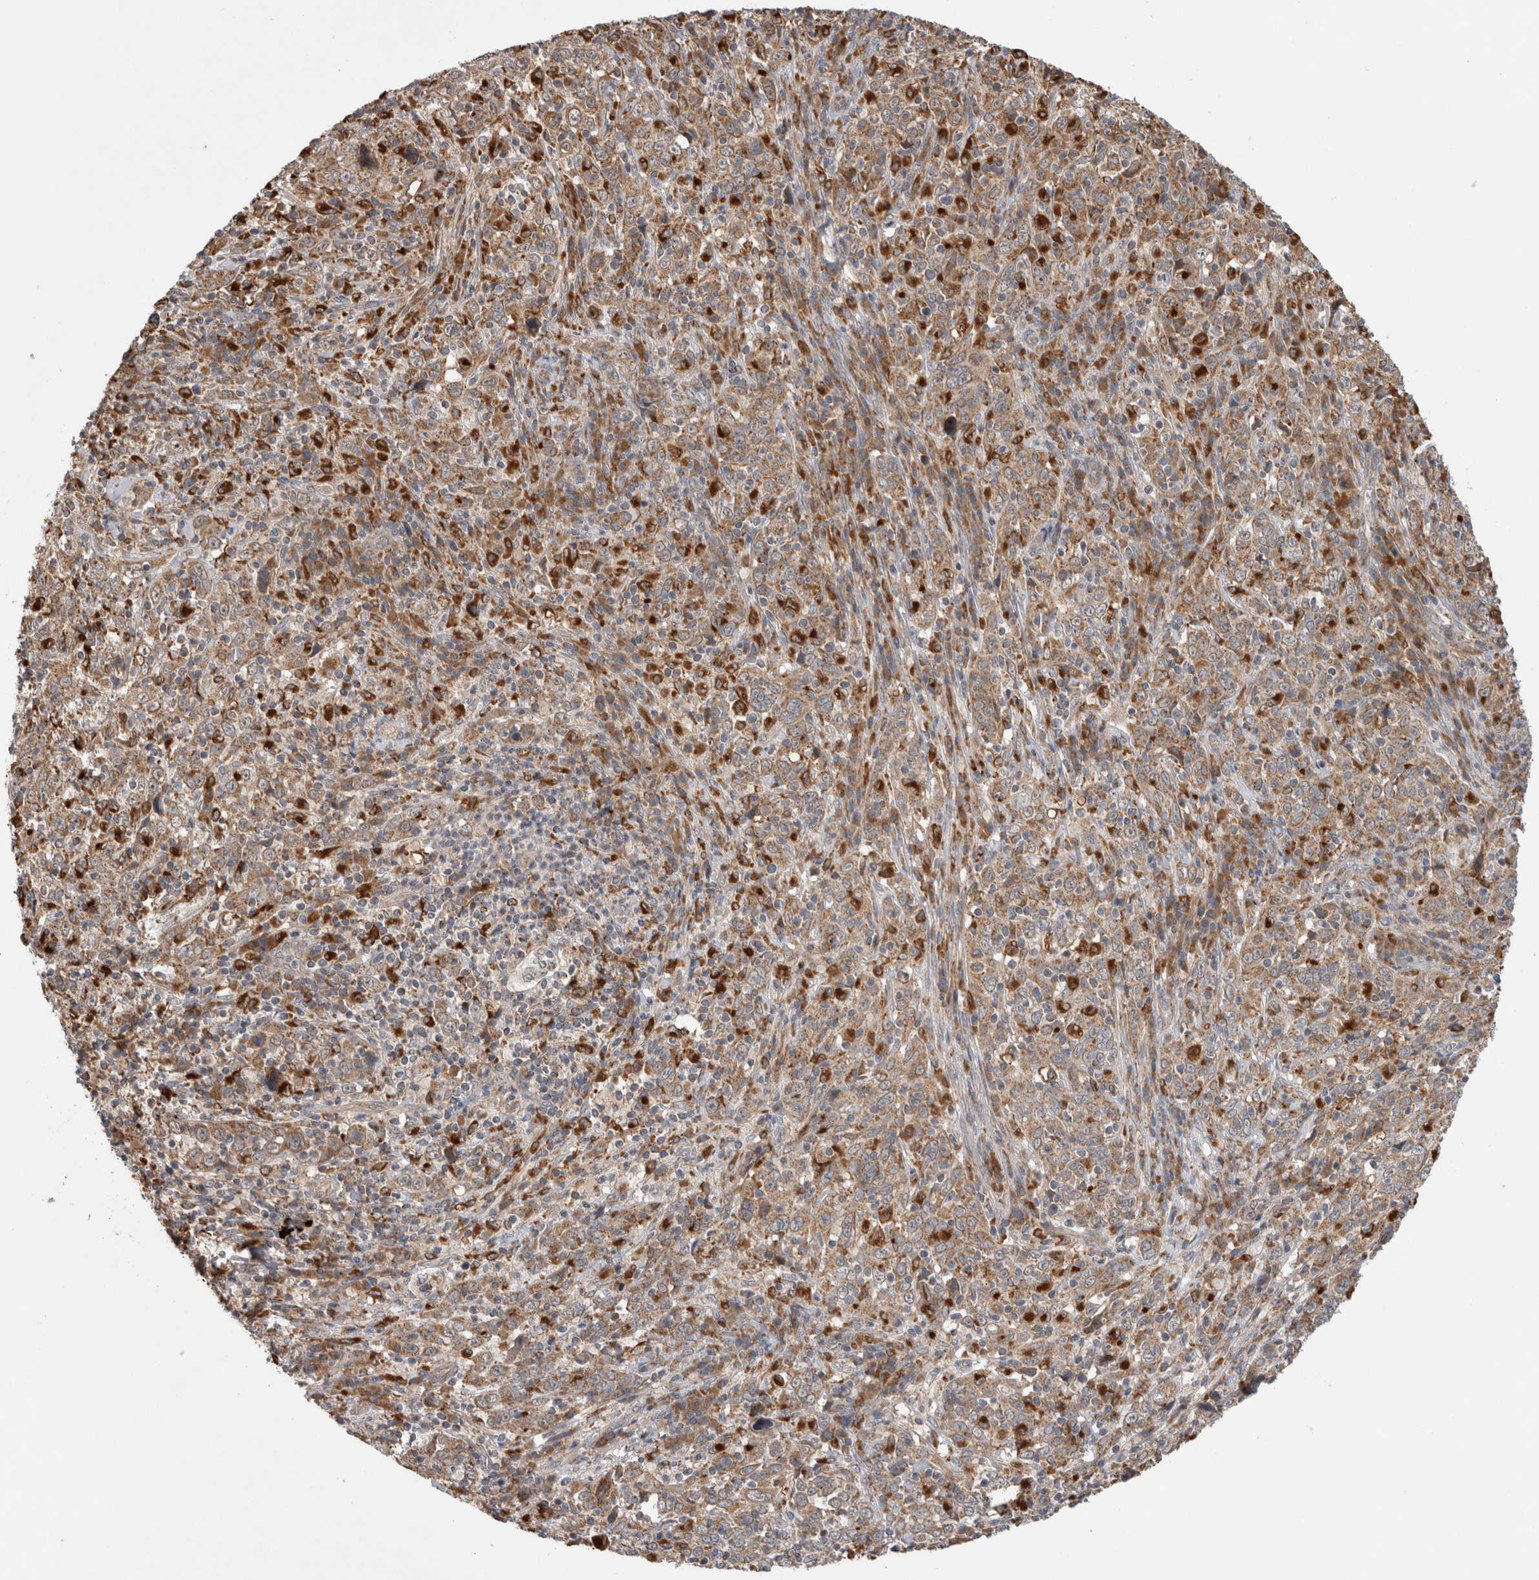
{"staining": {"intensity": "weak", "quantity": ">75%", "location": "cytoplasmic/membranous"}, "tissue": "cervical cancer", "cell_type": "Tumor cells", "image_type": "cancer", "snomed": [{"axis": "morphology", "description": "Squamous cell carcinoma, NOS"}, {"axis": "topography", "description": "Cervix"}], "caption": "The histopathology image displays a brown stain indicating the presence of a protein in the cytoplasmic/membranous of tumor cells in squamous cell carcinoma (cervical).", "gene": "ADGRL3", "patient": {"sex": "female", "age": 46}}